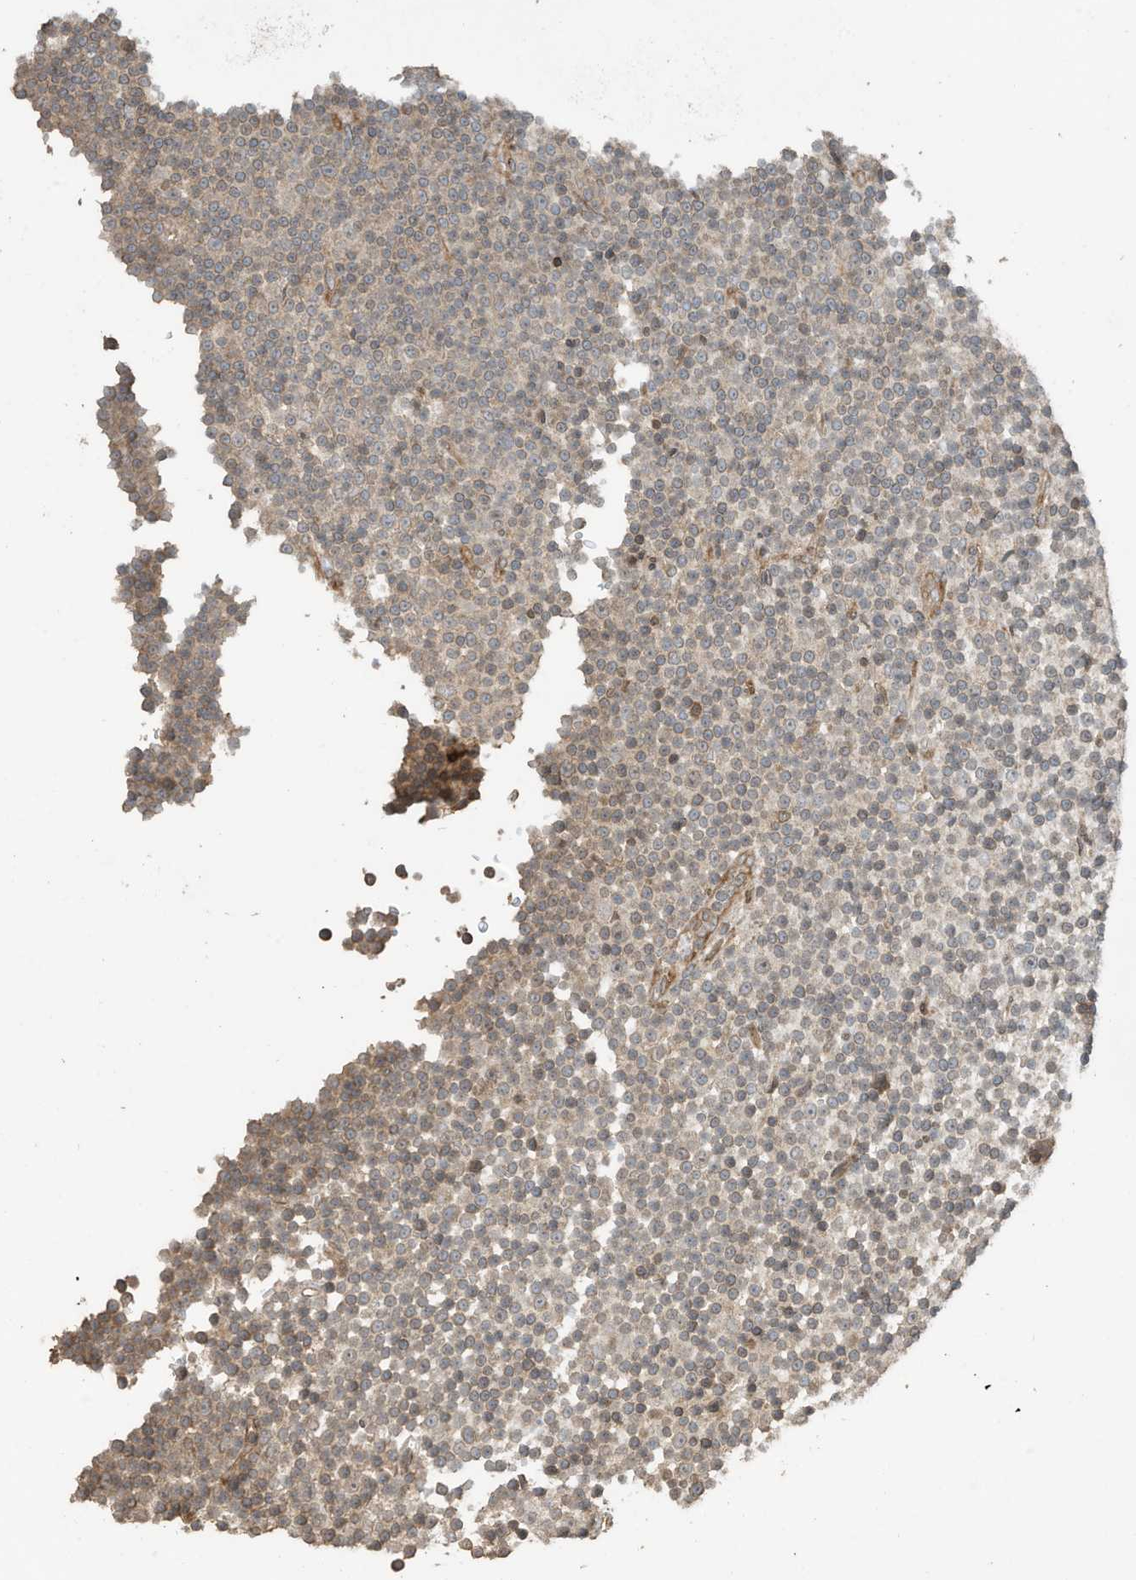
{"staining": {"intensity": "moderate", "quantity": "<25%", "location": "cytoplasmic/membranous"}, "tissue": "lymphoma", "cell_type": "Tumor cells", "image_type": "cancer", "snomed": [{"axis": "morphology", "description": "Malignant lymphoma, non-Hodgkin's type, Low grade"}, {"axis": "topography", "description": "Lymph node"}], "caption": "Protein staining of lymphoma tissue reveals moderate cytoplasmic/membranous staining in about <25% of tumor cells.", "gene": "ZNF653", "patient": {"sex": "female", "age": 67}}